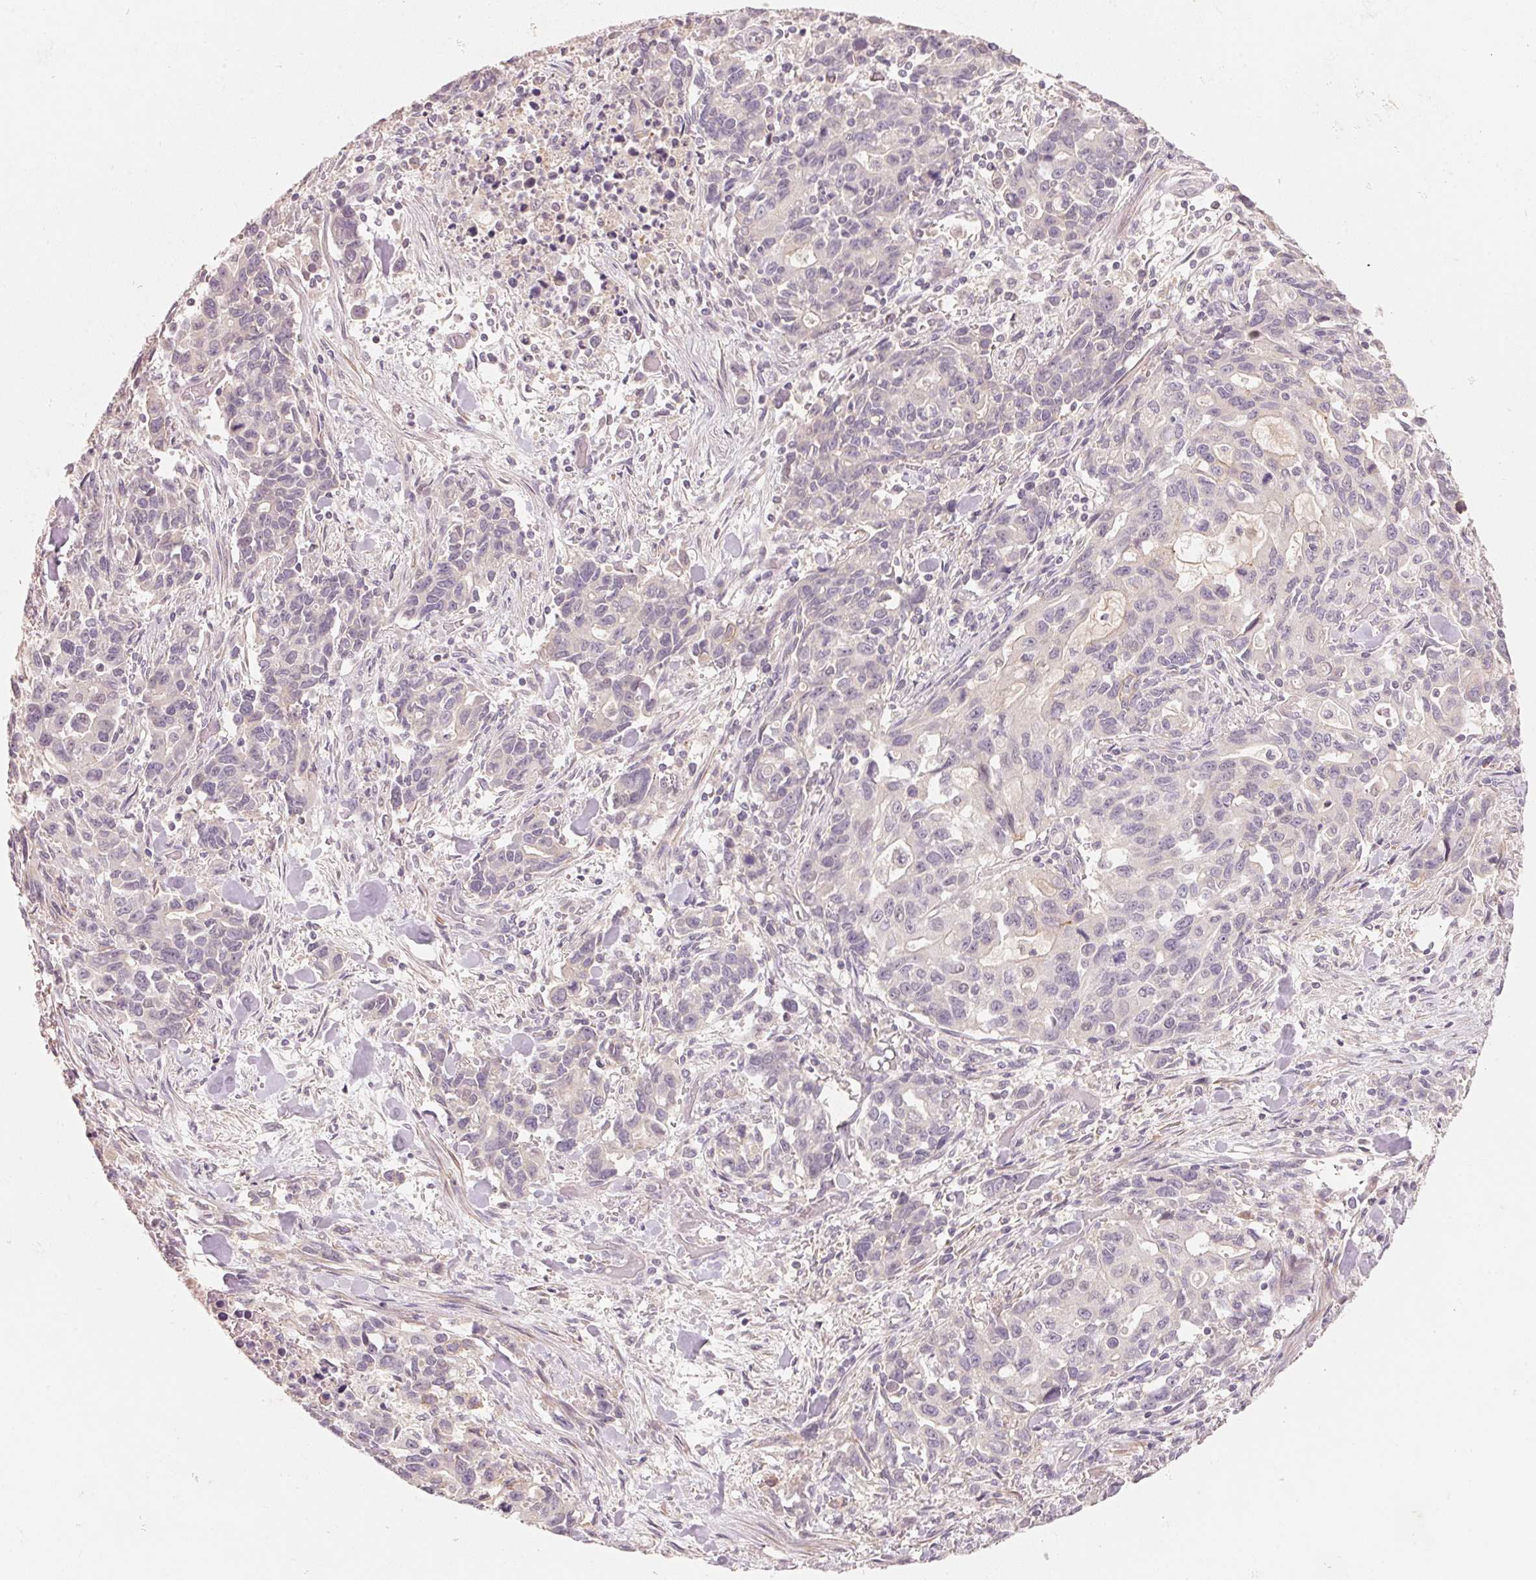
{"staining": {"intensity": "negative", "quantity": "none", "location": "none"}, "tissue": "stomach cancer", "cell_type": "Tumor cells", "image_type": "cancer", "snomed": [{"axis": "morphology", "description": "Adenocarcinoma, NOS"}, {"axis": "topography", "description": "Stomach, upper"}], "caption": "A high-resolution micrograph shows immunohistochemistry (IHC) staining of stomach cancer, which displays no significant staining in tumor cells. (Brightfield microscopy of DAB IHC at high magnification).", "gene": "TP53AIP1", "patient": {"sex": "male", "age": 85}}